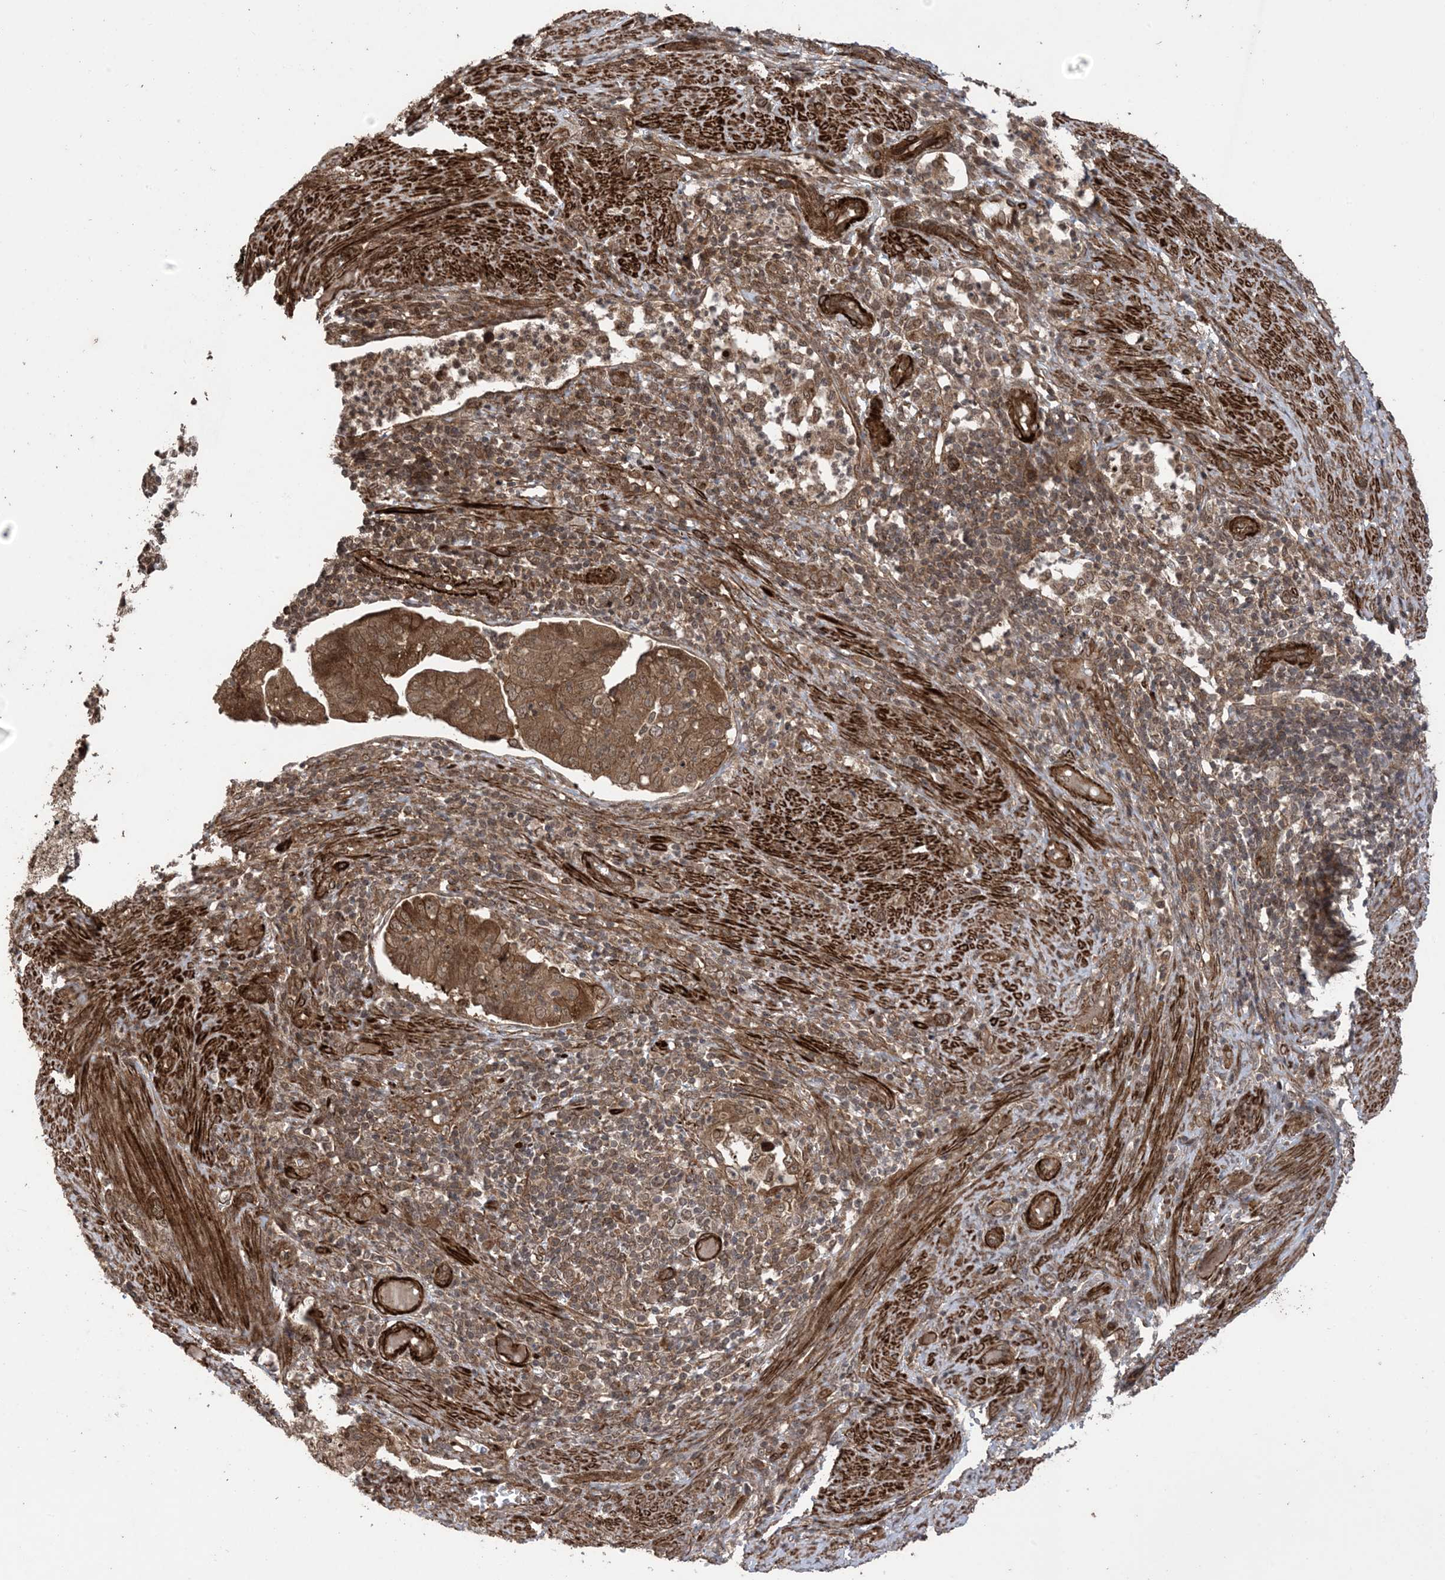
{"staining": {"intensity": "strong", "quantity": ">75%", "location": "cytoplasmic/membranous"}, "tissue": "endometrial cancer", "cell_type": "Tumor cells", "image_type": "cancer", "snomed": [{"axis": "morphology", "description": "Adenocarcinoma, NOS"}, {"axis": "topography", "description": "Endometrium"}], "caption": "The image demonstrates immunohistochemical staining of endometrial cancer (adenocarcinoma). There is strong cytoplasmic/membranous staining is present in about >75% of tumor cells. The staining was performed using DAB to visualize the protein expression in brown, while the nuclei were stained in blue with hematoxylin (Magnification: 20x).", "gene": "ZNF511", "patient": {"sex": "female", "age": 51}}